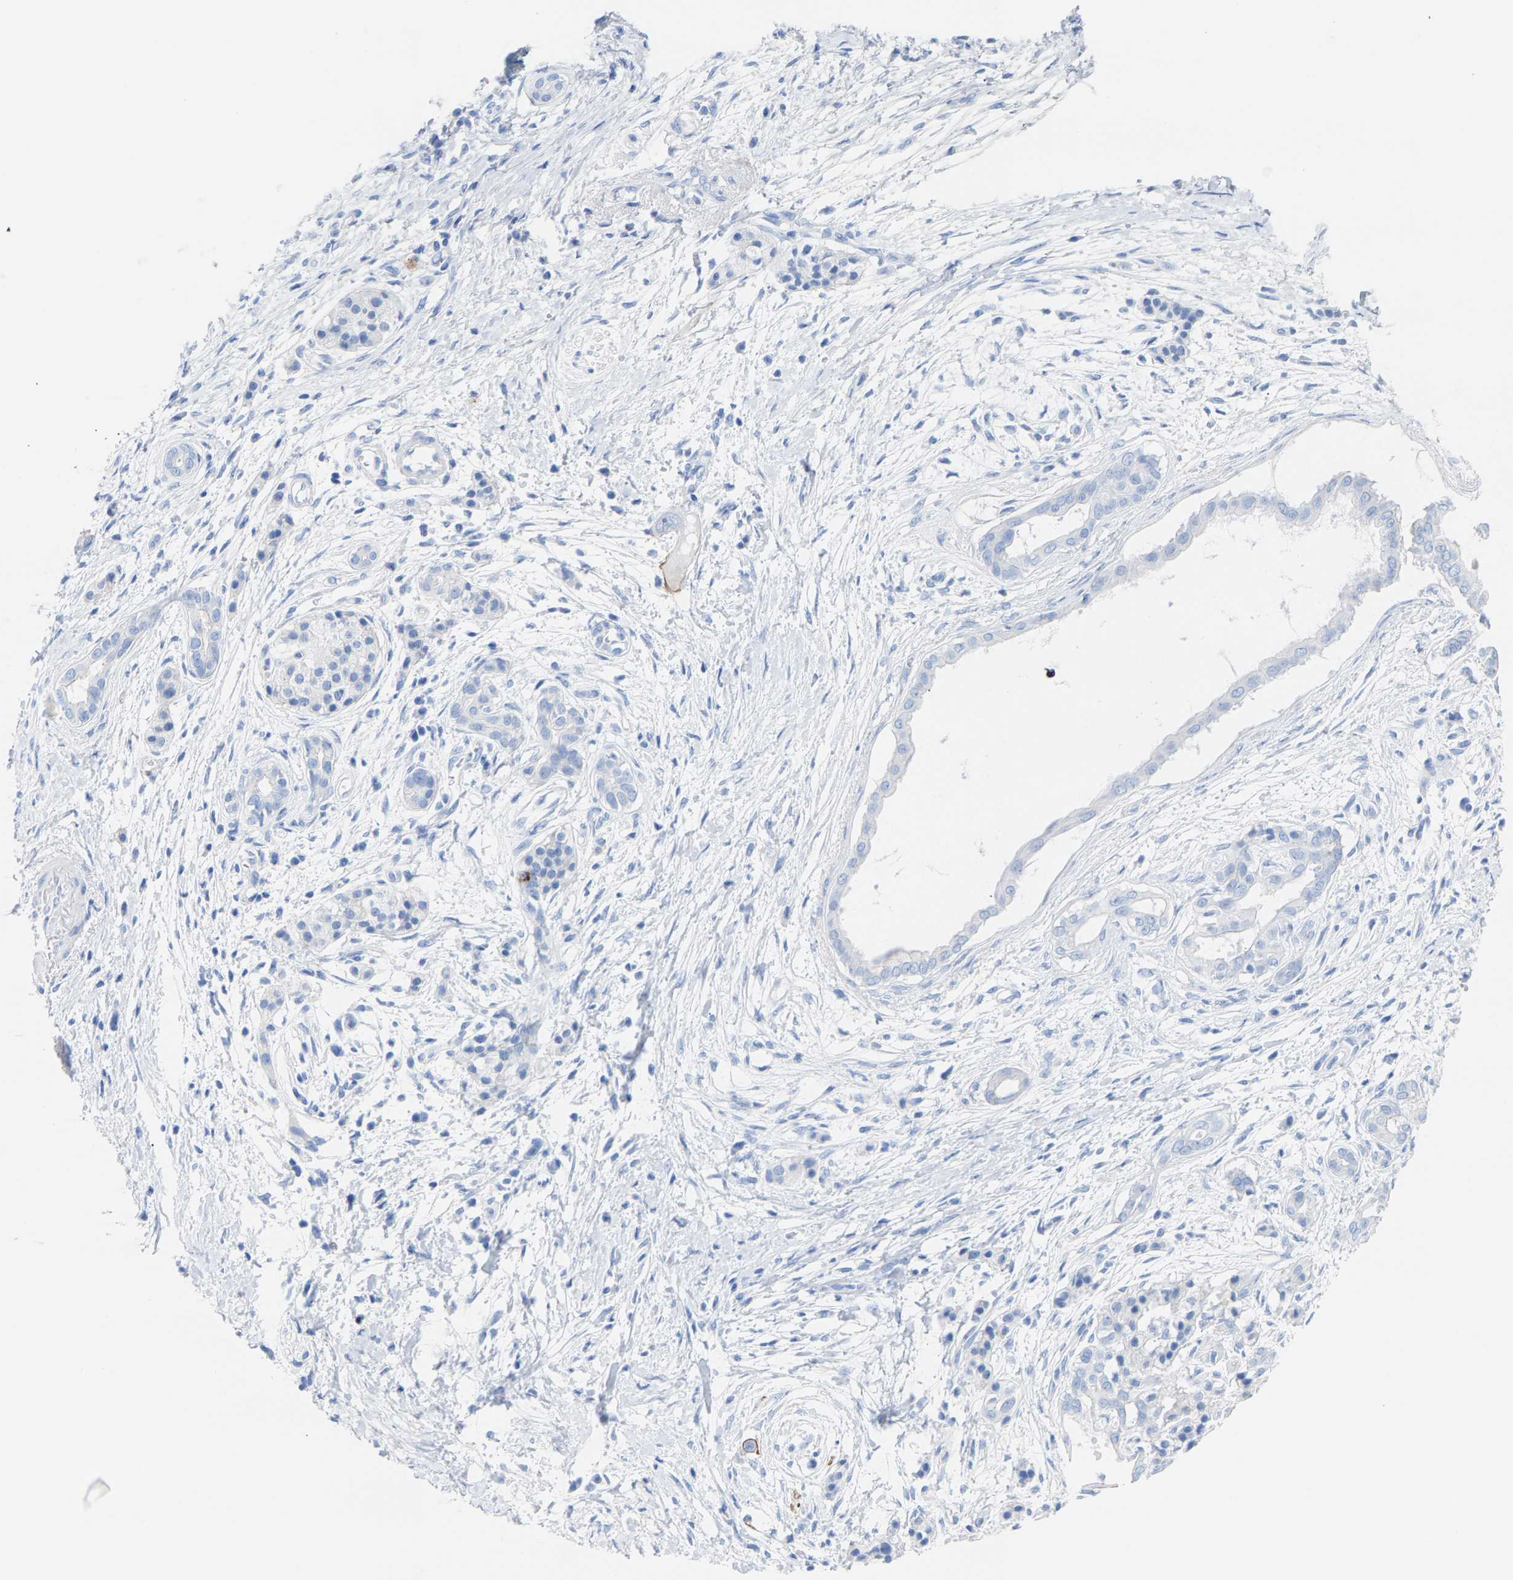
{"staining": {"intensity": "negative", "quantity": "none", "location": "none"}, "tissue": "pancreatic cancer", "cell_type": "Tumor cells", "image_type": "cancer", "snomed": [{"axis": "morphology", "description": "Adenocarcinoma, NOS"}, {"axis": "topography", "description": "Pancreas"}], "caption": "Adenocarcinoma (pancreatic) was stained to show a protein in brown. There is no significant expression in tumor cells. The staining is performed using DAB brown chromogen with nuclei counter-stained in using hematoxylin.", "gene": "CPA1", "patient": {"sex": "male", "age": 59}}